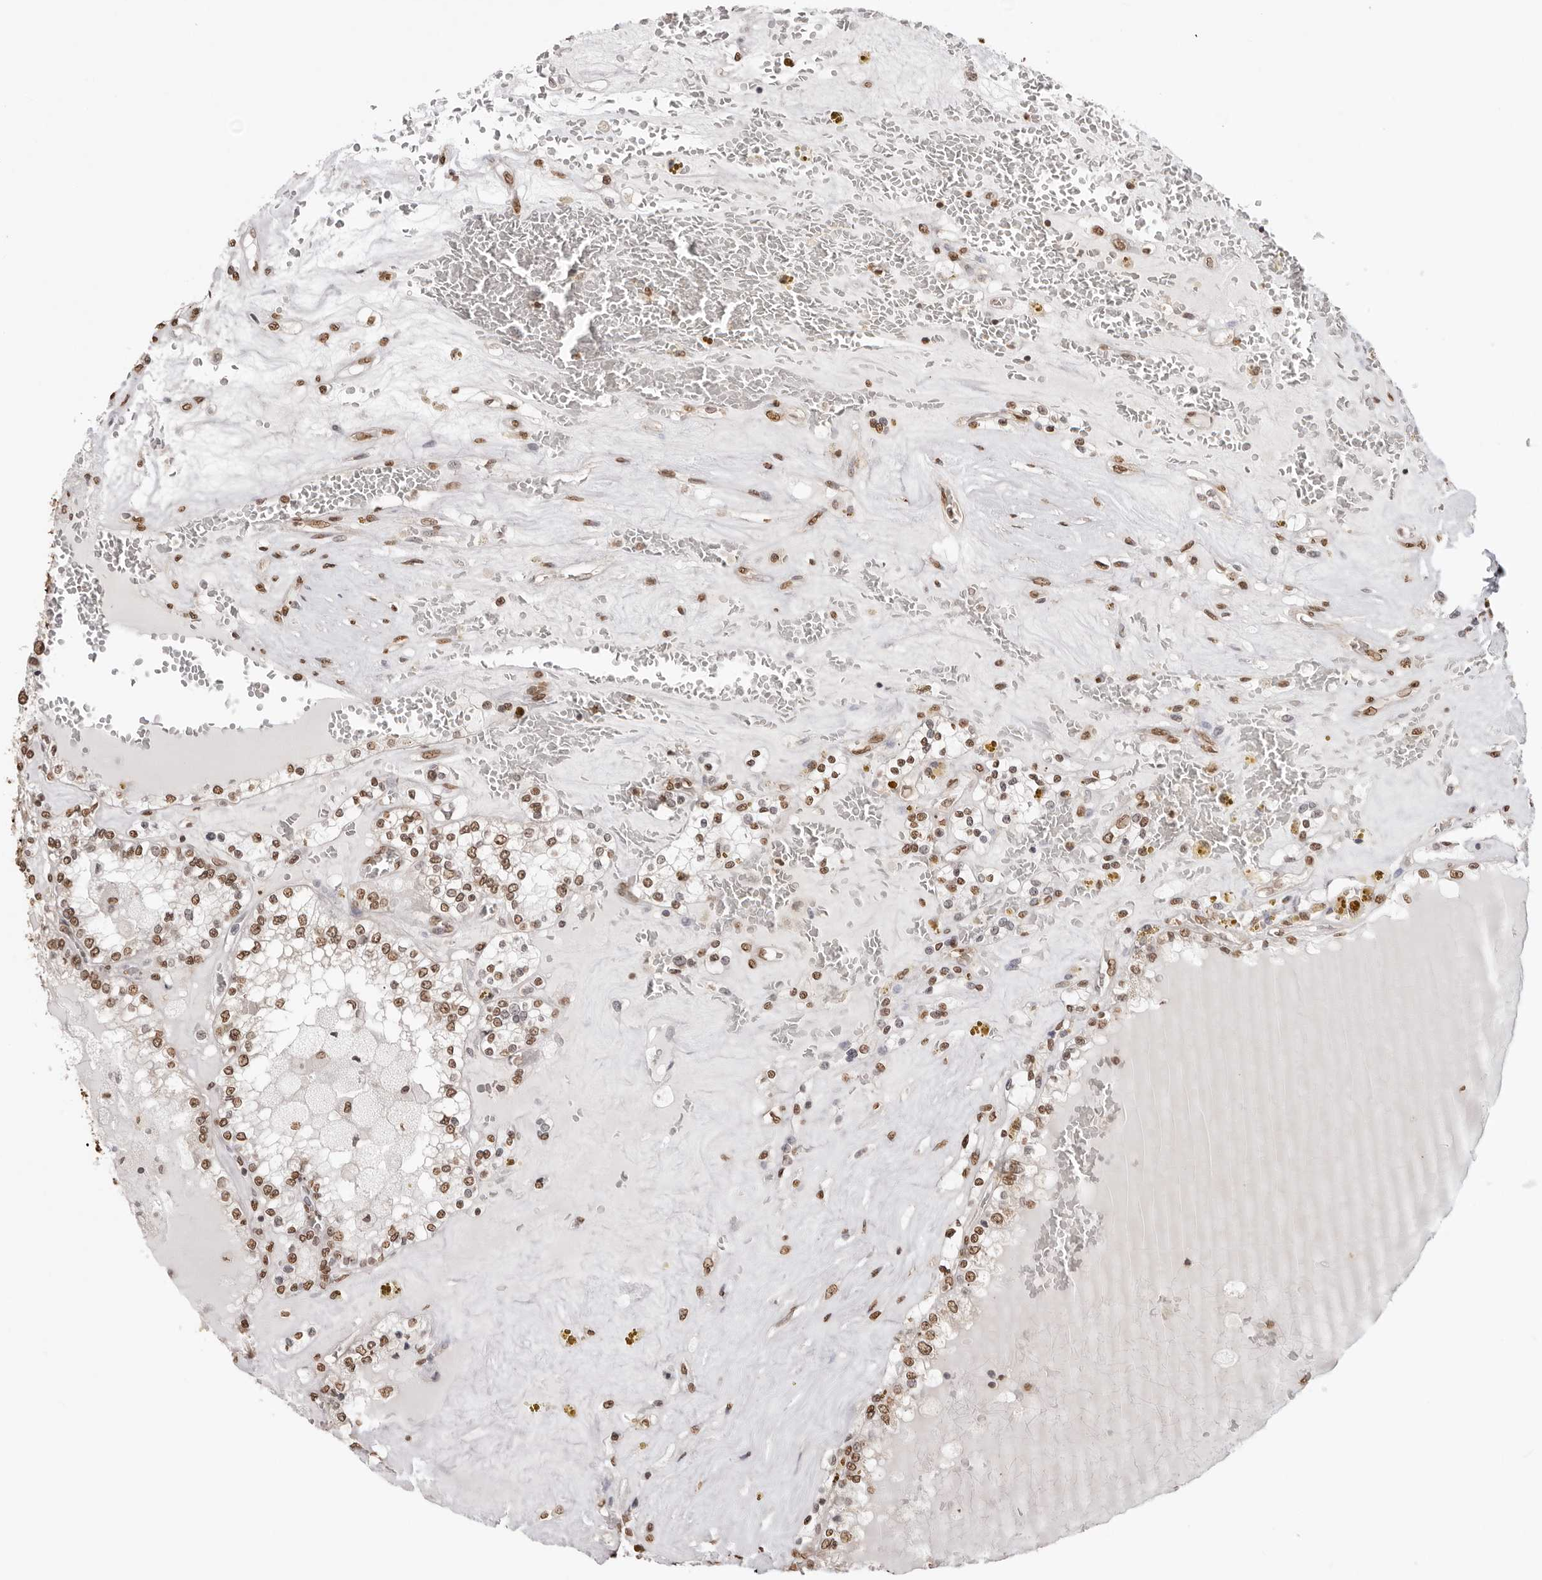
{"staining": {"intensity": "moderate", "quantity": ">75%", "location": "nuclear"}, "tissue": "renal cancer", "cell_type": "Tumor cells", "image_type": "cancer", "snomed": [{"axis": "morphology", "description": "Adenocarcinoma, NOS"}, {"axis": "topography", "description": "Kidney"}], "caption": "This is an image of immunohistochemistry staining of renal adenocarcinoma, which shows moderate staining in the nuclear of tumor cells.", "gene": "OLIG3", "patient": {"sex": "female", "age": 56}}